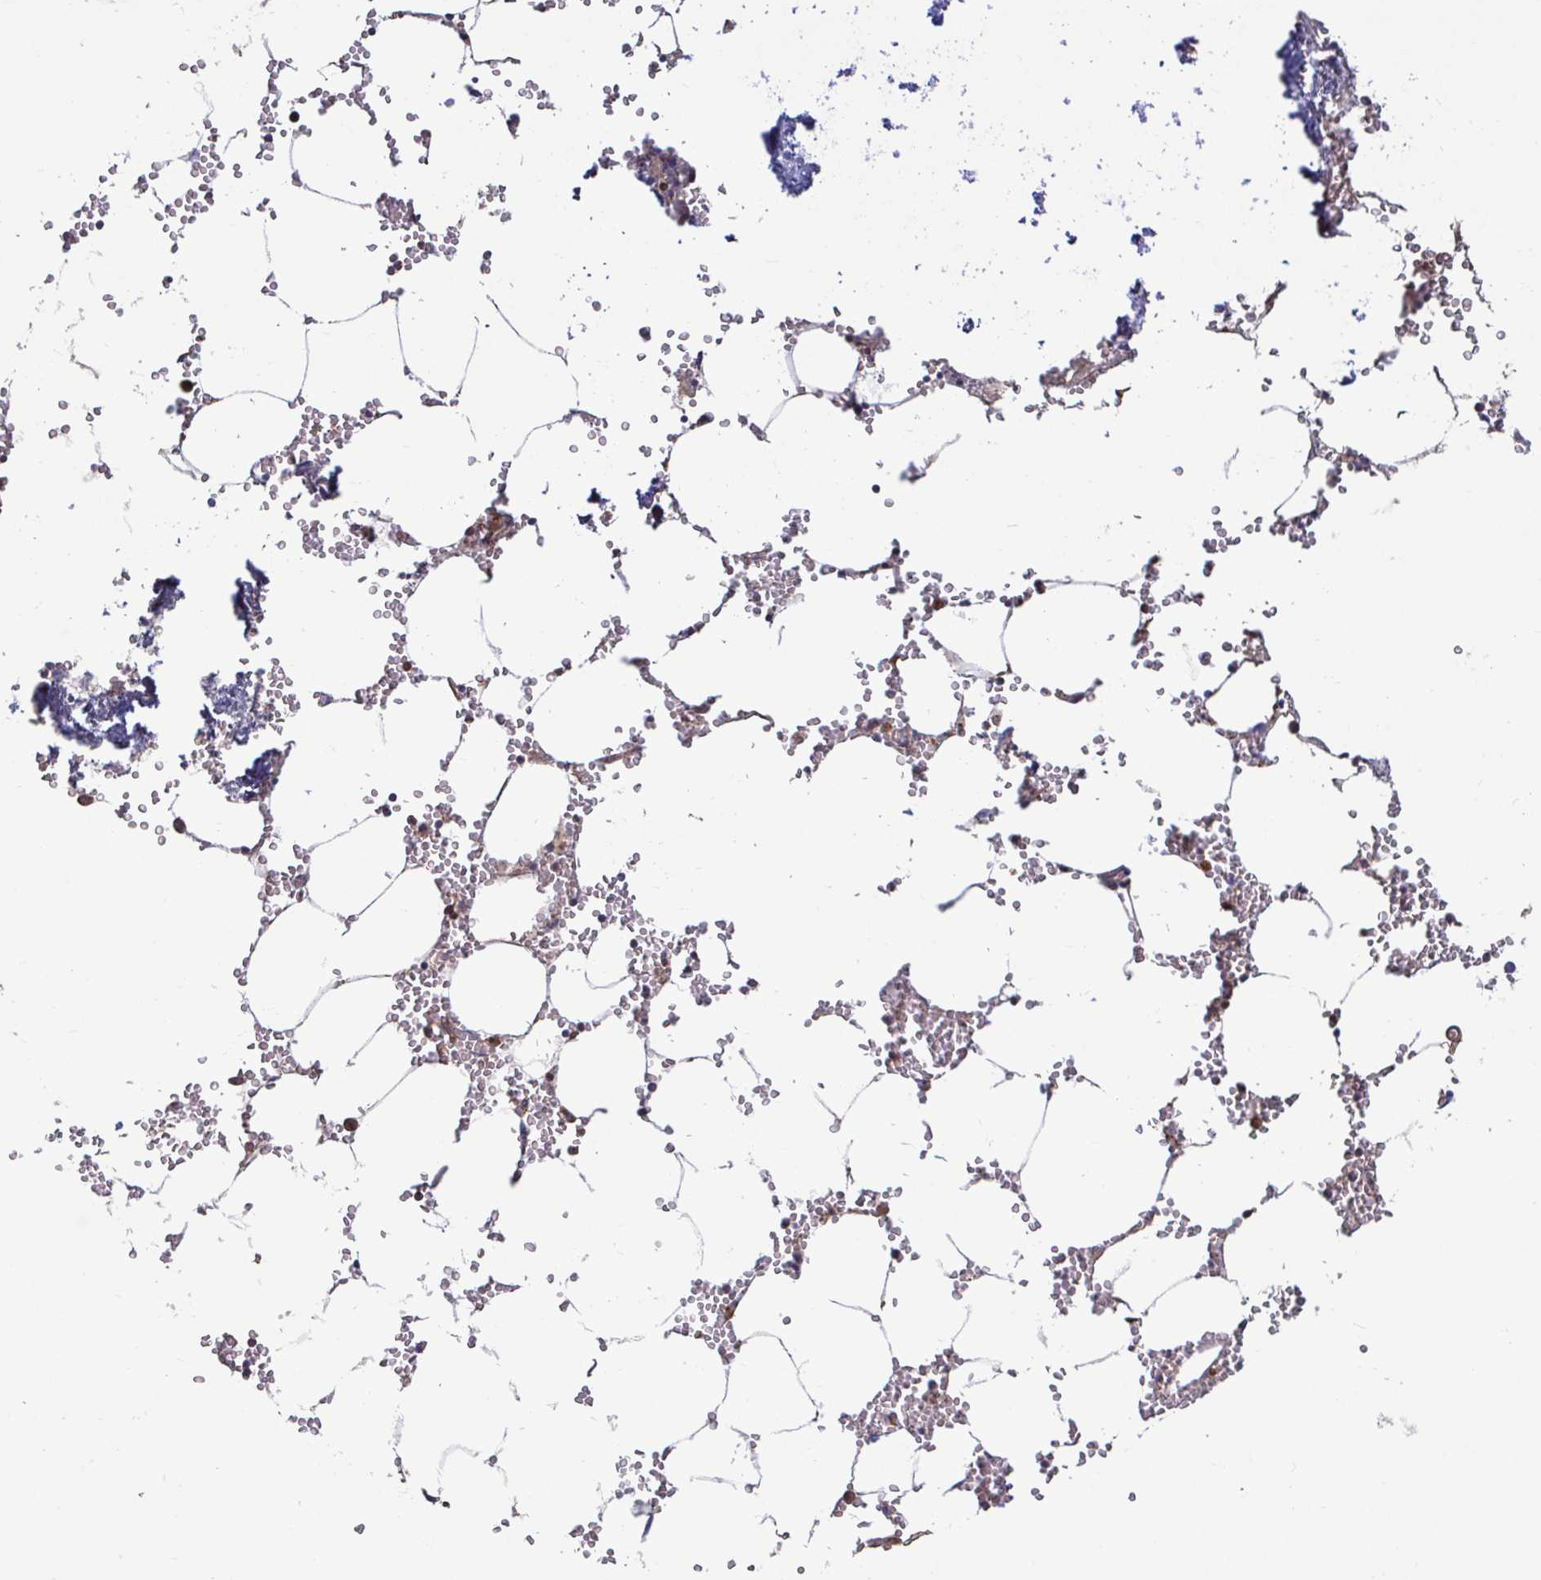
{"staining": {"intensity": "moderate", "quantity": "<25%", "location": "cytoplasmic/membranous"}, "tissue": "bone marrow", "cell_type": "Hematopoietic cells", "image_type": "normal", "snomed": [{"axis": "morphology", "description": "Normal tissue, NOS"}, {"axis": "topography", "description": "Bone marrow"}], "caption": "Hematopoietic cells show moderate cytoplasmic/membranous staining in about <25% of cells in normal bone marrow.", "gene": "SPRY1", "patient": {"sex": "male", "age": 54}}